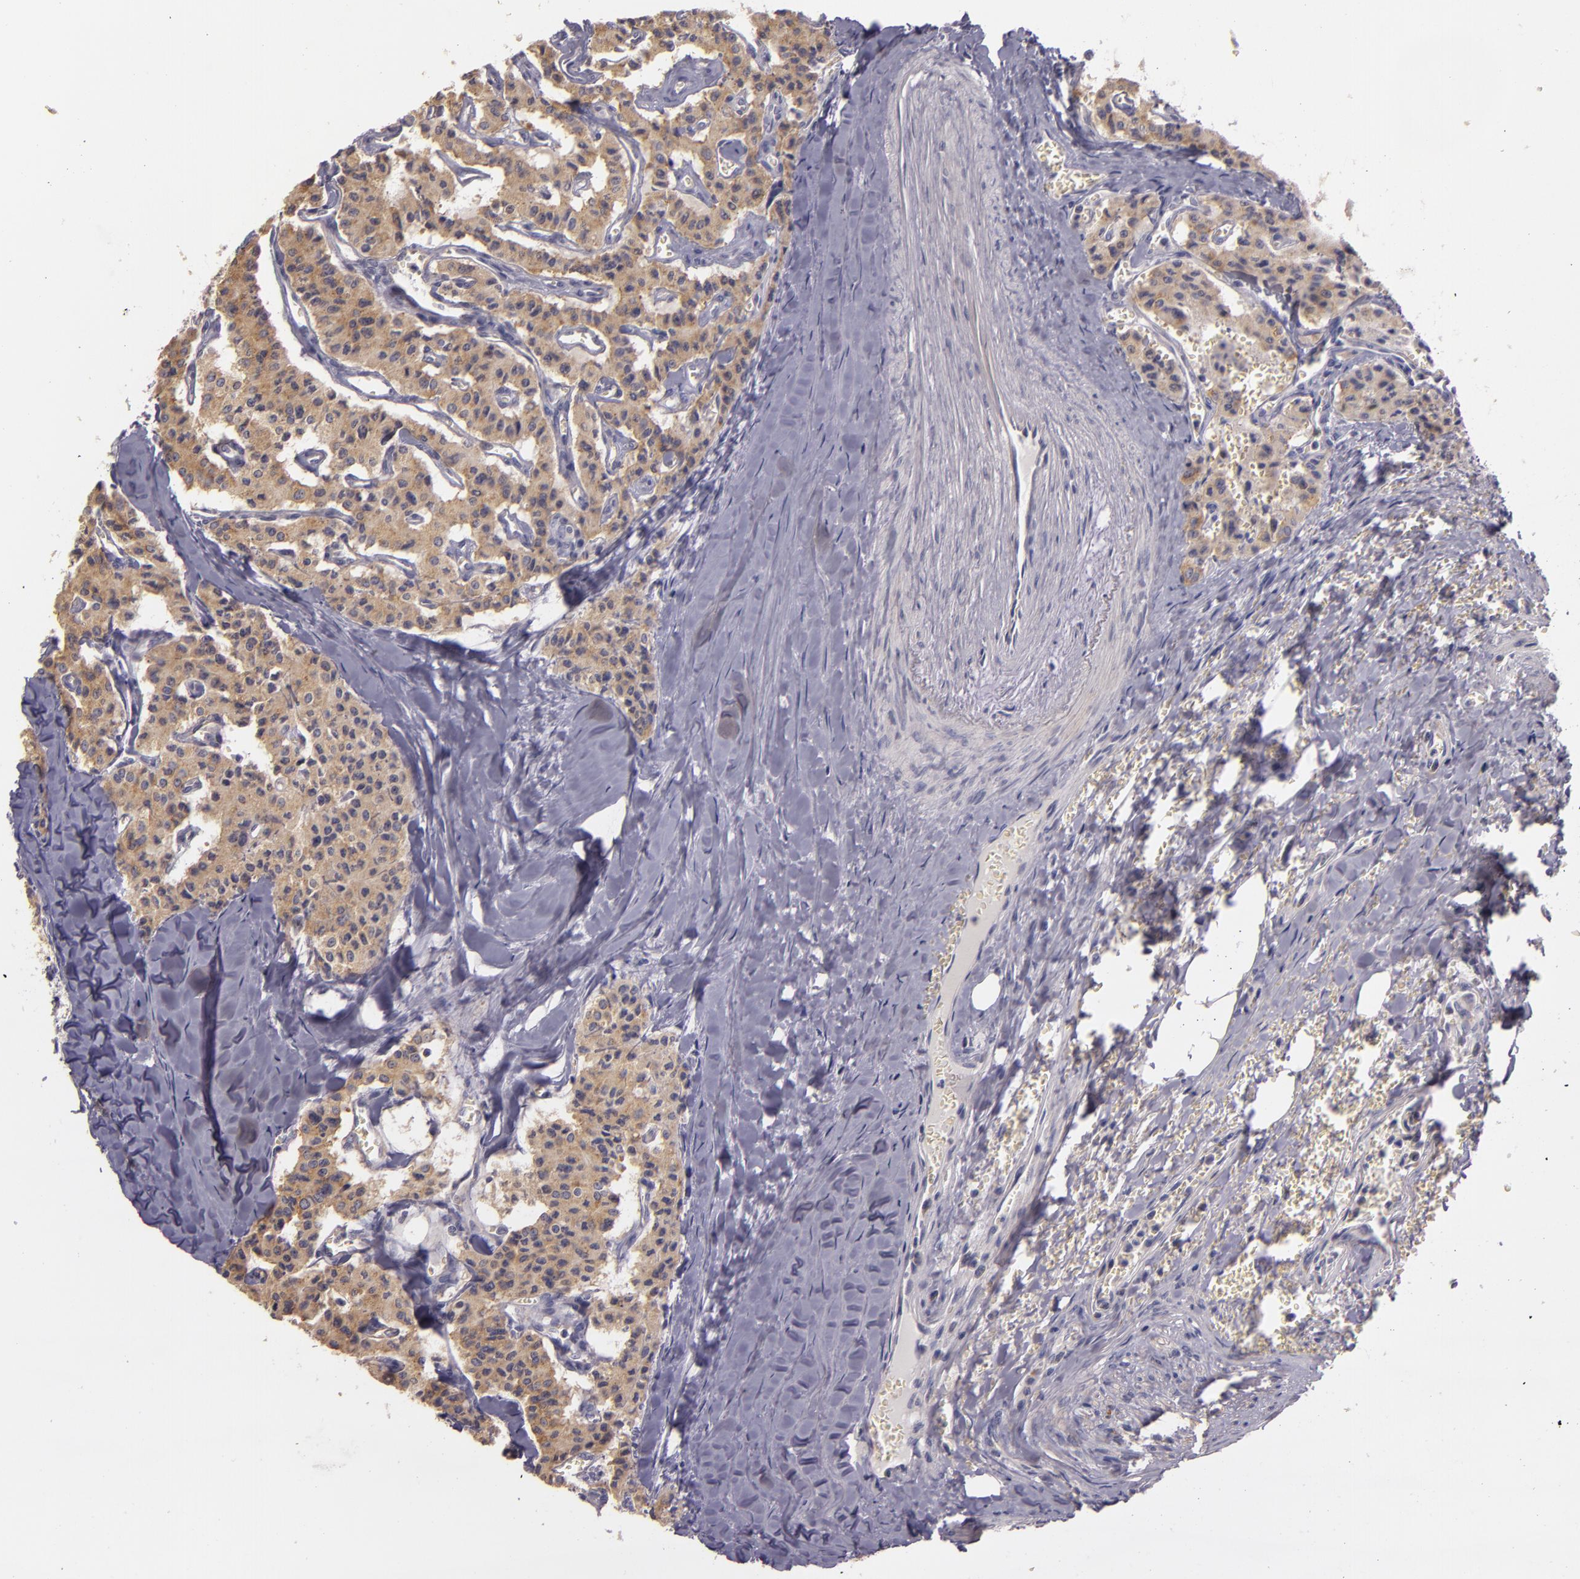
{"staining": {"intensity": "moderate", "quantity": "25%-75%", "location": "cytoplasmic/membranous"}, "tissue": "carcinoid", "cell_type": "Tumor cells", "image_type": "cancer", "snomed": [{"axis": "morphology", "description": "Carcinoid, malignant, NOS"}, {"axis": "topography", "description": "Bronchus"}], "caption": "Tumor cells exhibit medium levels of moderate cytoplasmic/membranous expression in about 25%-75% of cells in carcinoid.", "gene": "RALGAPA1", "patient": {"sex": "male", "age": 55}}